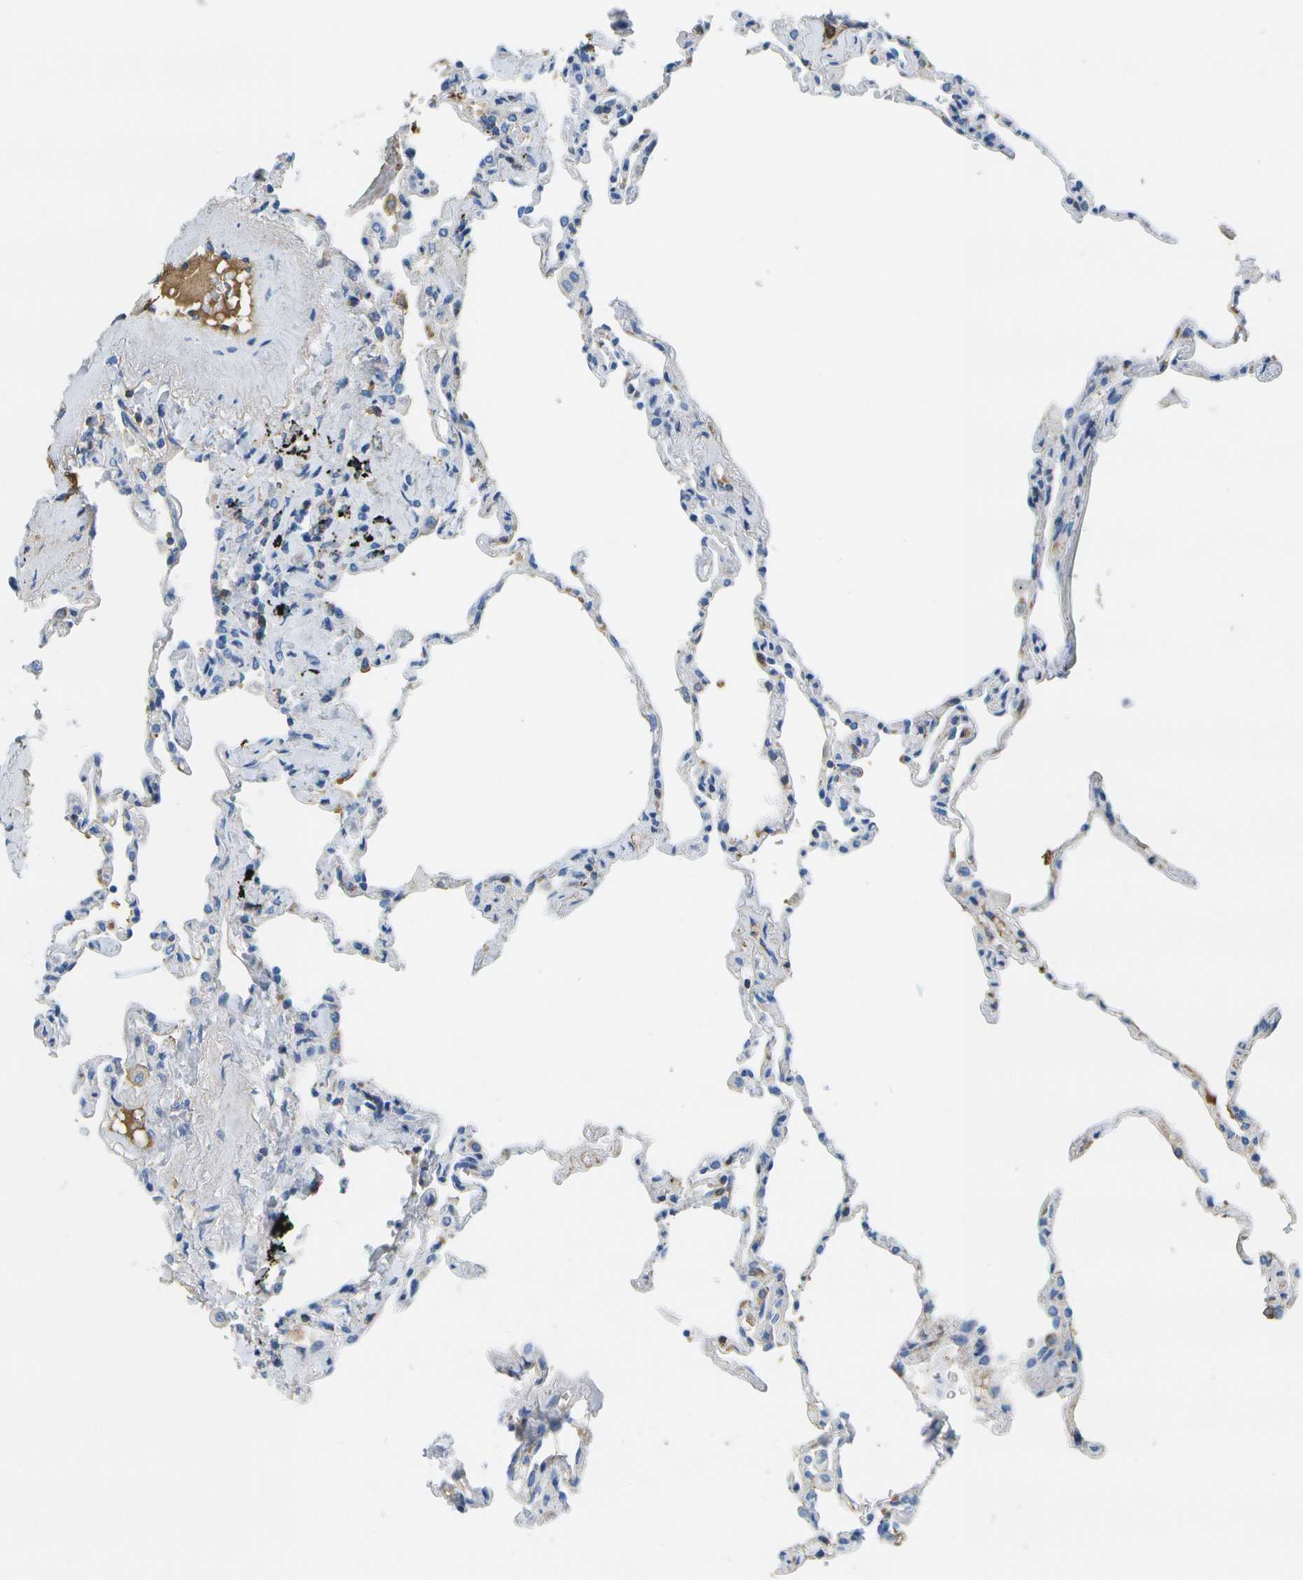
{"staining": {"intensity": "negative", "quantity": "none", "location": "none"}, "tissue": "lung", "cell_type": "Alveolar cells", "image_type": "normal", "snomed": [{"axis": "morphology", "description": "Normal tissue, NOS"}, {"axis": "topography", "description": "Lung"}], "caption": "Immunohistochemistry photomicrograph of unremarkable human lung stained for a protein (brown), which exhibits no staining in alveolar cells. Brightfield microscopy of immunohistochemistry stained with DAB (brown) and hematoxylin (blue), captured at high magnification.", "gene": "SERPINA1", "patient": {"sex": "male", "age": 59}}